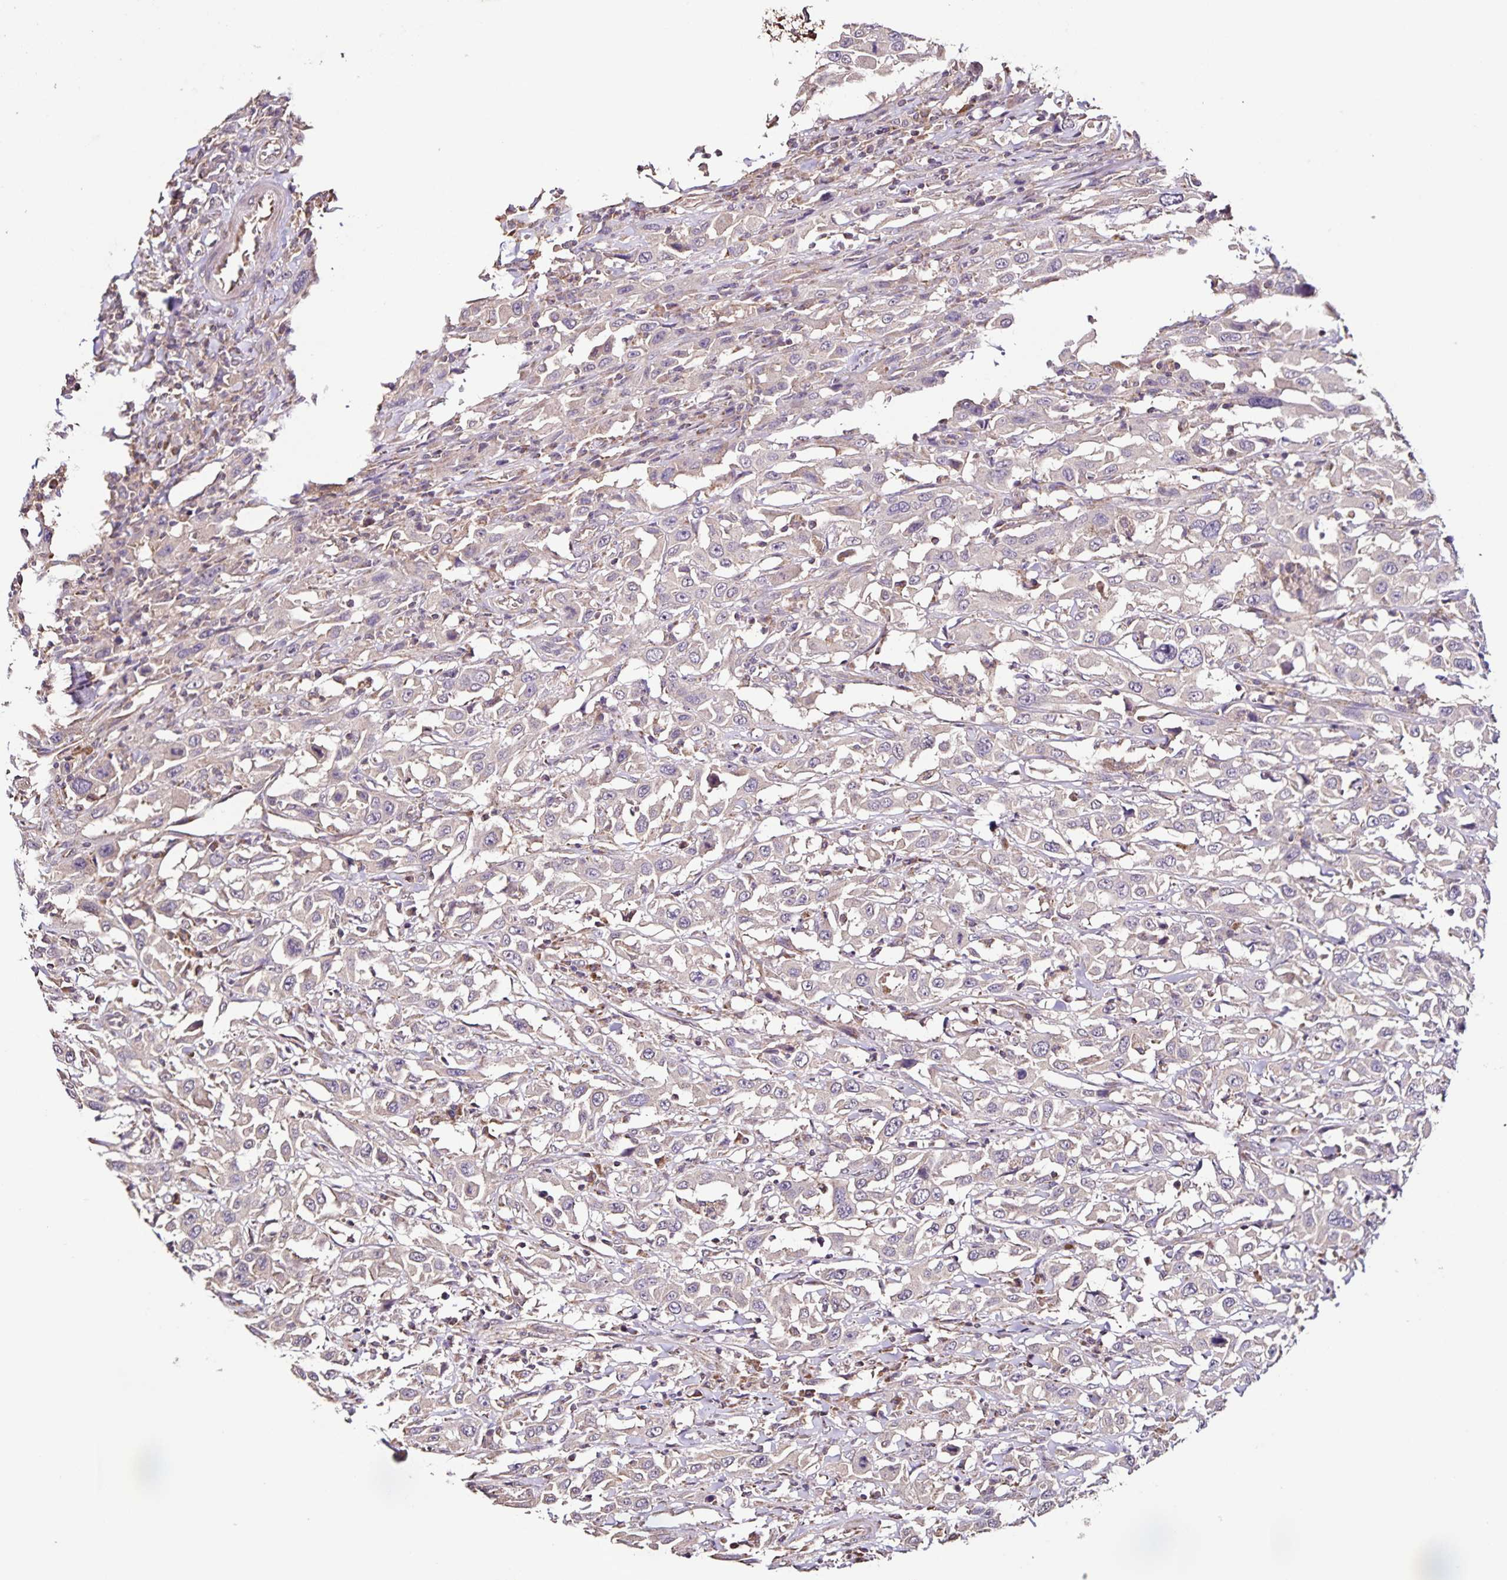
{"staining": {"intensity": "negative", "quantity": "none", "location": "none"}, "tissue": "urothelial cancer", "cell_type": "Tumor cells", "image_type": "cancer", "snomed": [{"axis": "morphology", "description": "Urothelial carcinoma, High grade"}, {"axis": "topography", "description": "Urinary bladder"}], "caption": "A high-resolution histopathology image shows immunohistochemistry (IHC) staining of urothelial cancer, which exhibits no significant staining in tumor cells.", "gene": "MAN1A1", "patient": {"sex": "male", "age": 61}}